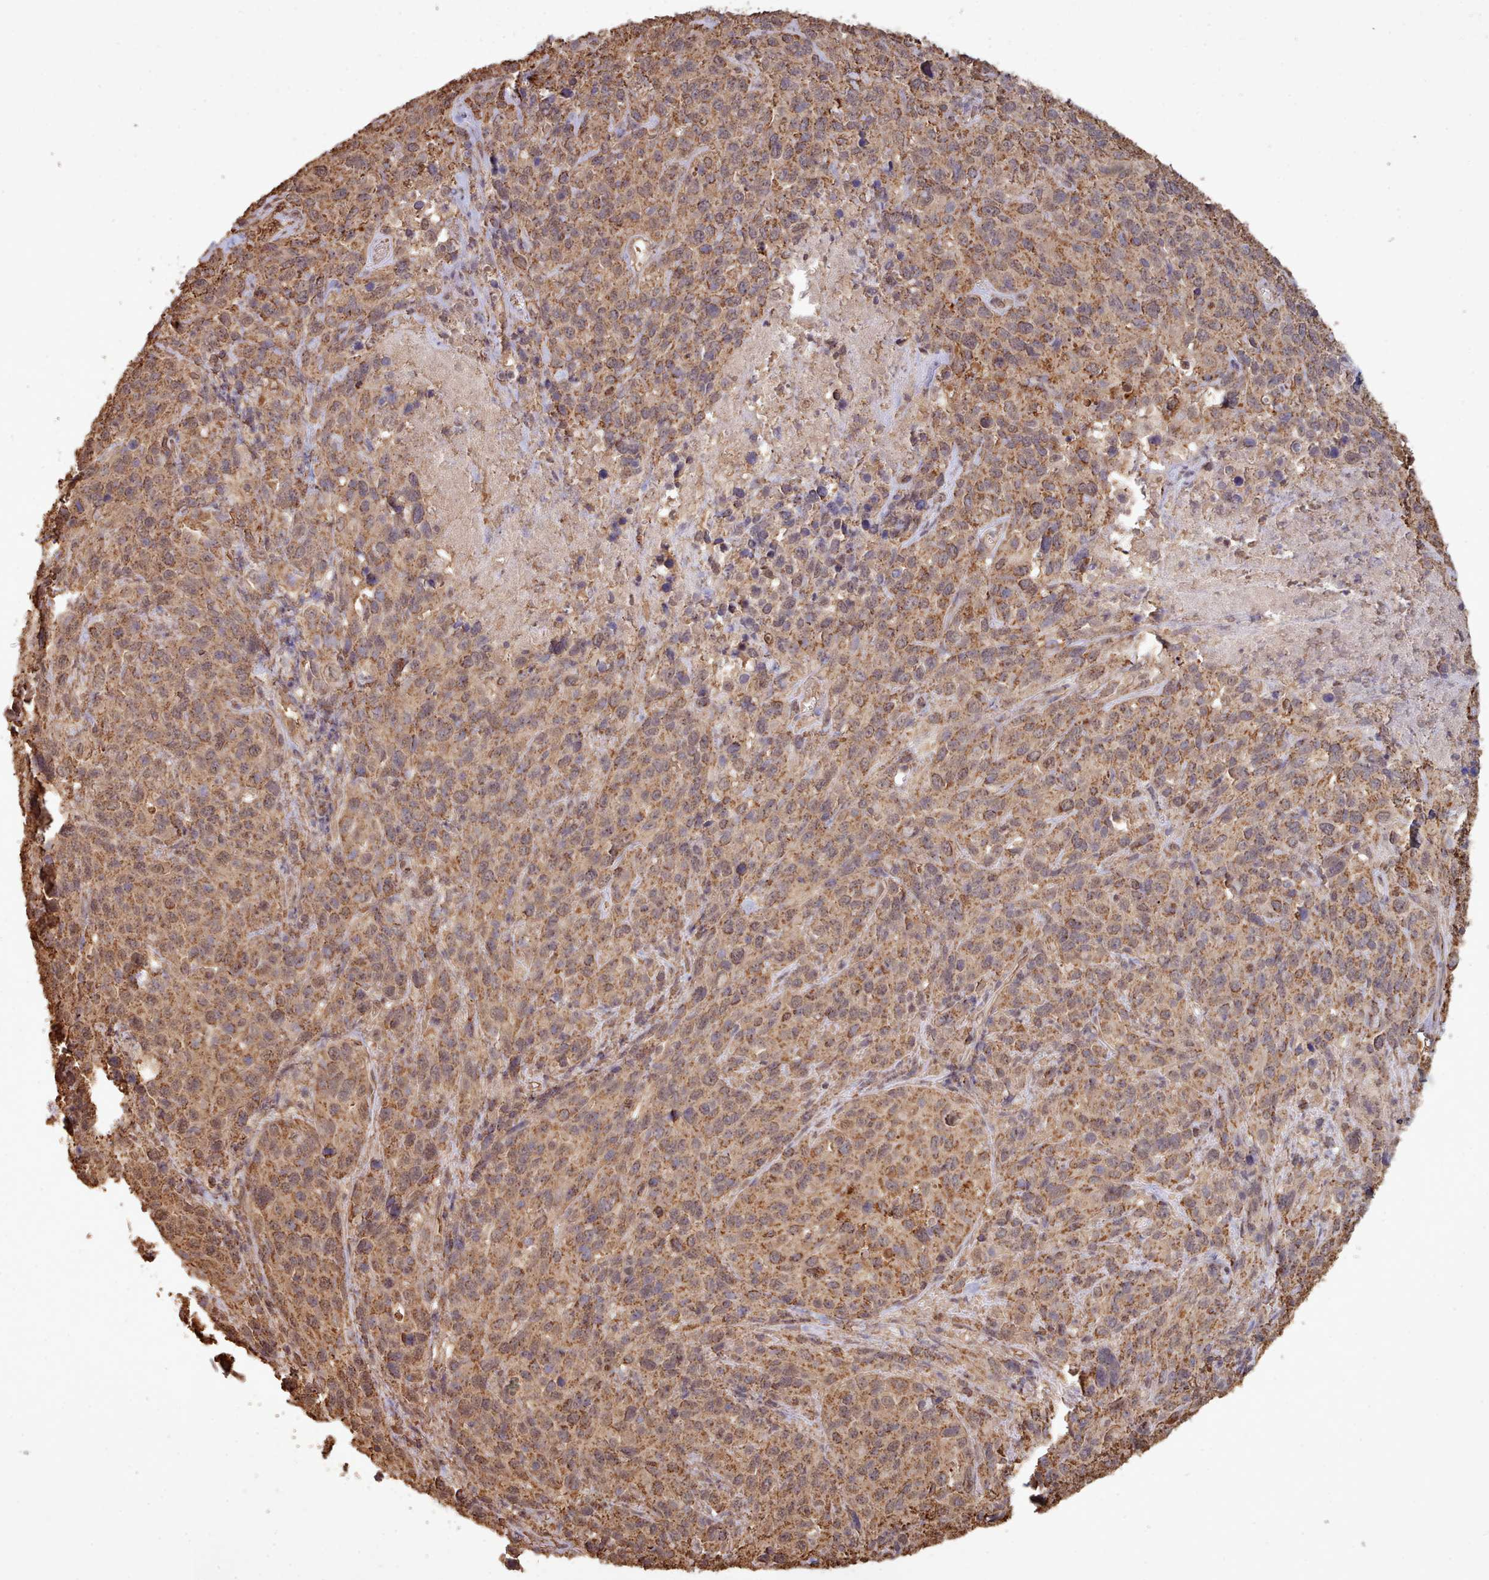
{"staining": {"intensity": "moderate", "quantity": ">75%", "location": "cytoplasmic/membranous,nuclear"}, "tissue": "cervical cancer", "cell_type": "Tumor cells", "image_type": "cancer", "snomed": [{"axis": "morphology", "description": "Squamous cell carcinoma, NOS"}, {"axis": "topography", "description": "Cervix"}], "caption": "DAB (3,3'-diaminobenzidine) immunohistochemical staining of human cervical cancer (squamous cell carcinoma) reveals moderate cytoplasmic/membranous and nuclear protein expression in about >75% of tumor cells. (Brightfield microscopy of DAB IHC at high magnification).", "gene": "METRN", "patient": {"sex": "female", "age": 51}}